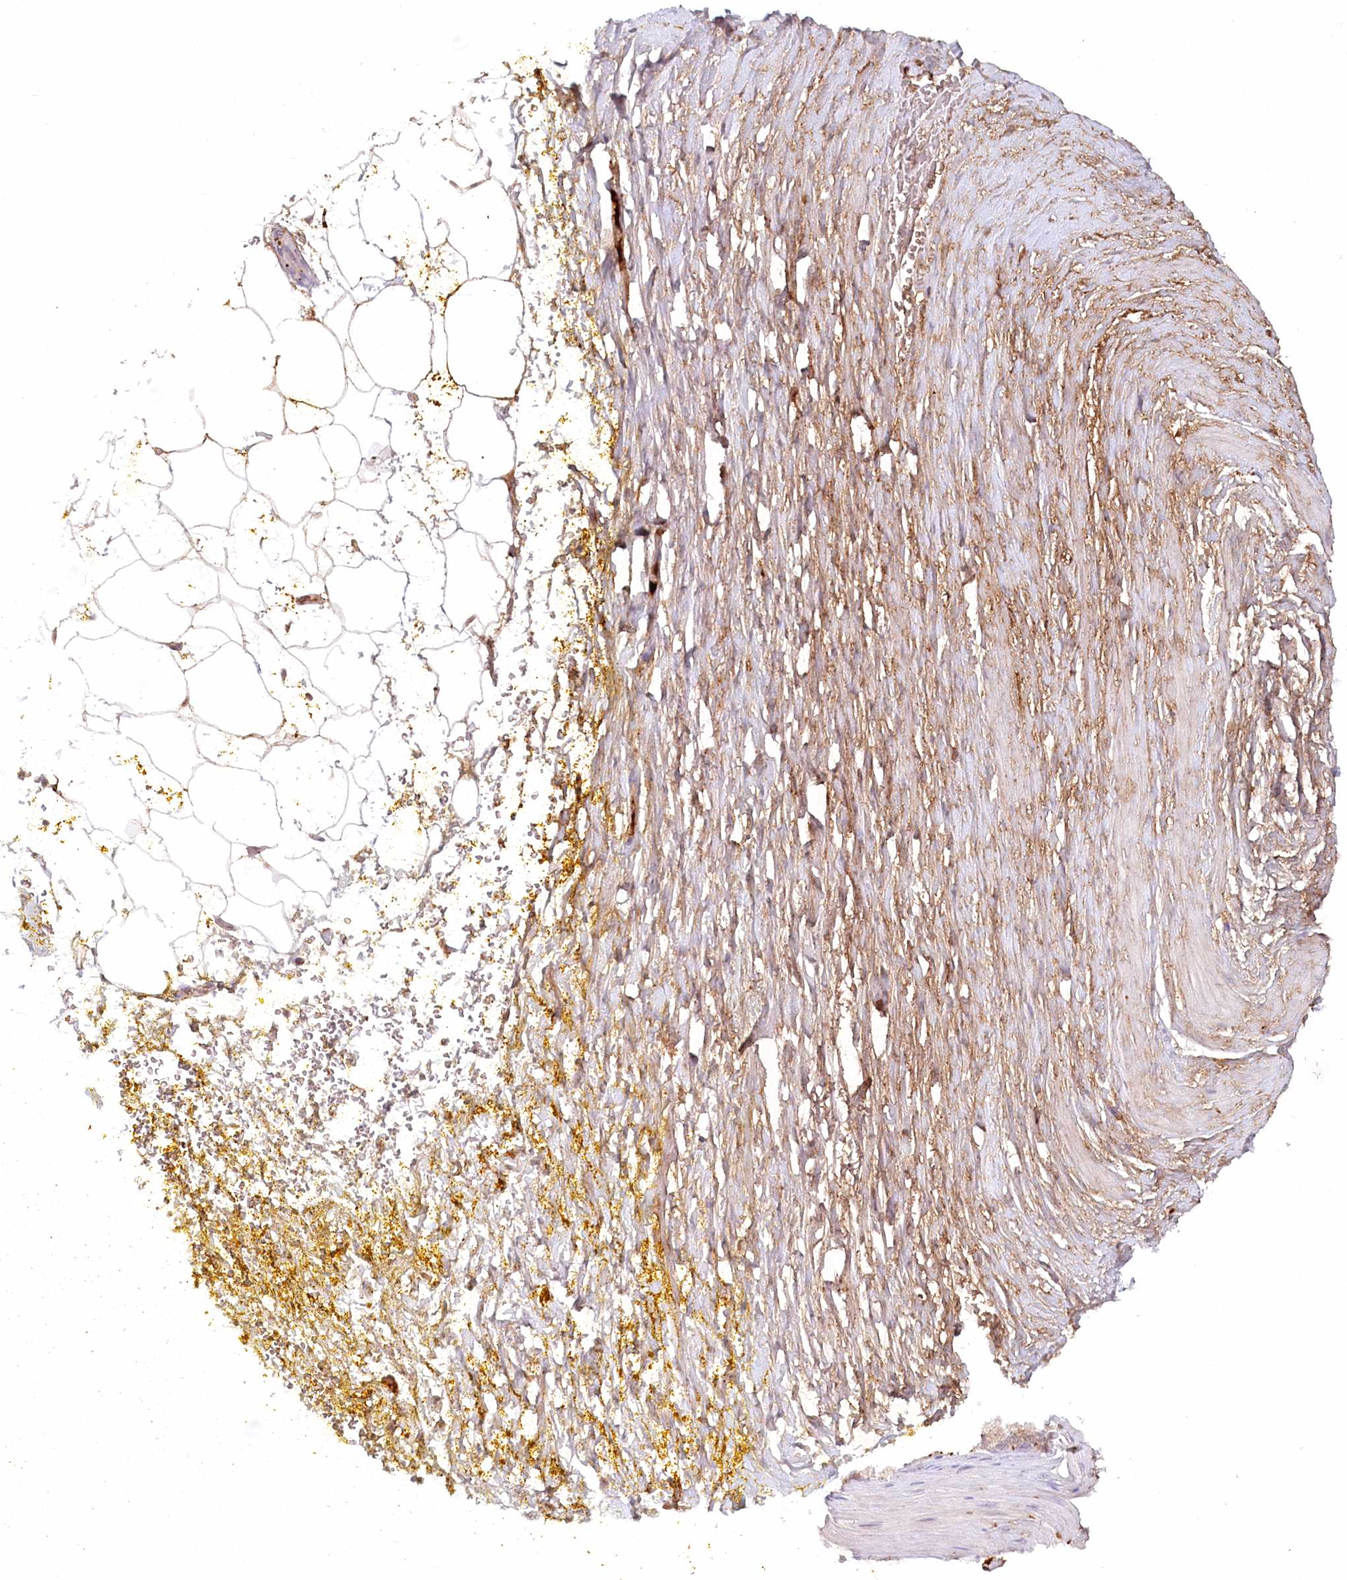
{"staining": {"intensity": "weak", "quantity": ">75%", "location": "cytoplasmic/membranous"}, "tissue": "adipose tissue", "cell_type": "Adipocytes", "image_type": "normal", "snomed": [{"axis": "morphology", "description": "Normal tissue, NOS"}, {"axis": "morphology", "description": "Adenocarcinoma, Low grade"}, {"axis": "topography", "description": "Prostate"}, {"axis": "topography", "description": "Peripheral nerve tissue"}], "caption": "Protein expression analysis of normal human adipose tissue reveals weak cytoplasmic/membranous staining in approximately >75% of adipocytes. Ihc stains the protein in brown and the nuclei are stained blue.", "gene": "PSAPL1", "patient": {"sex": "male", "age": 63}}